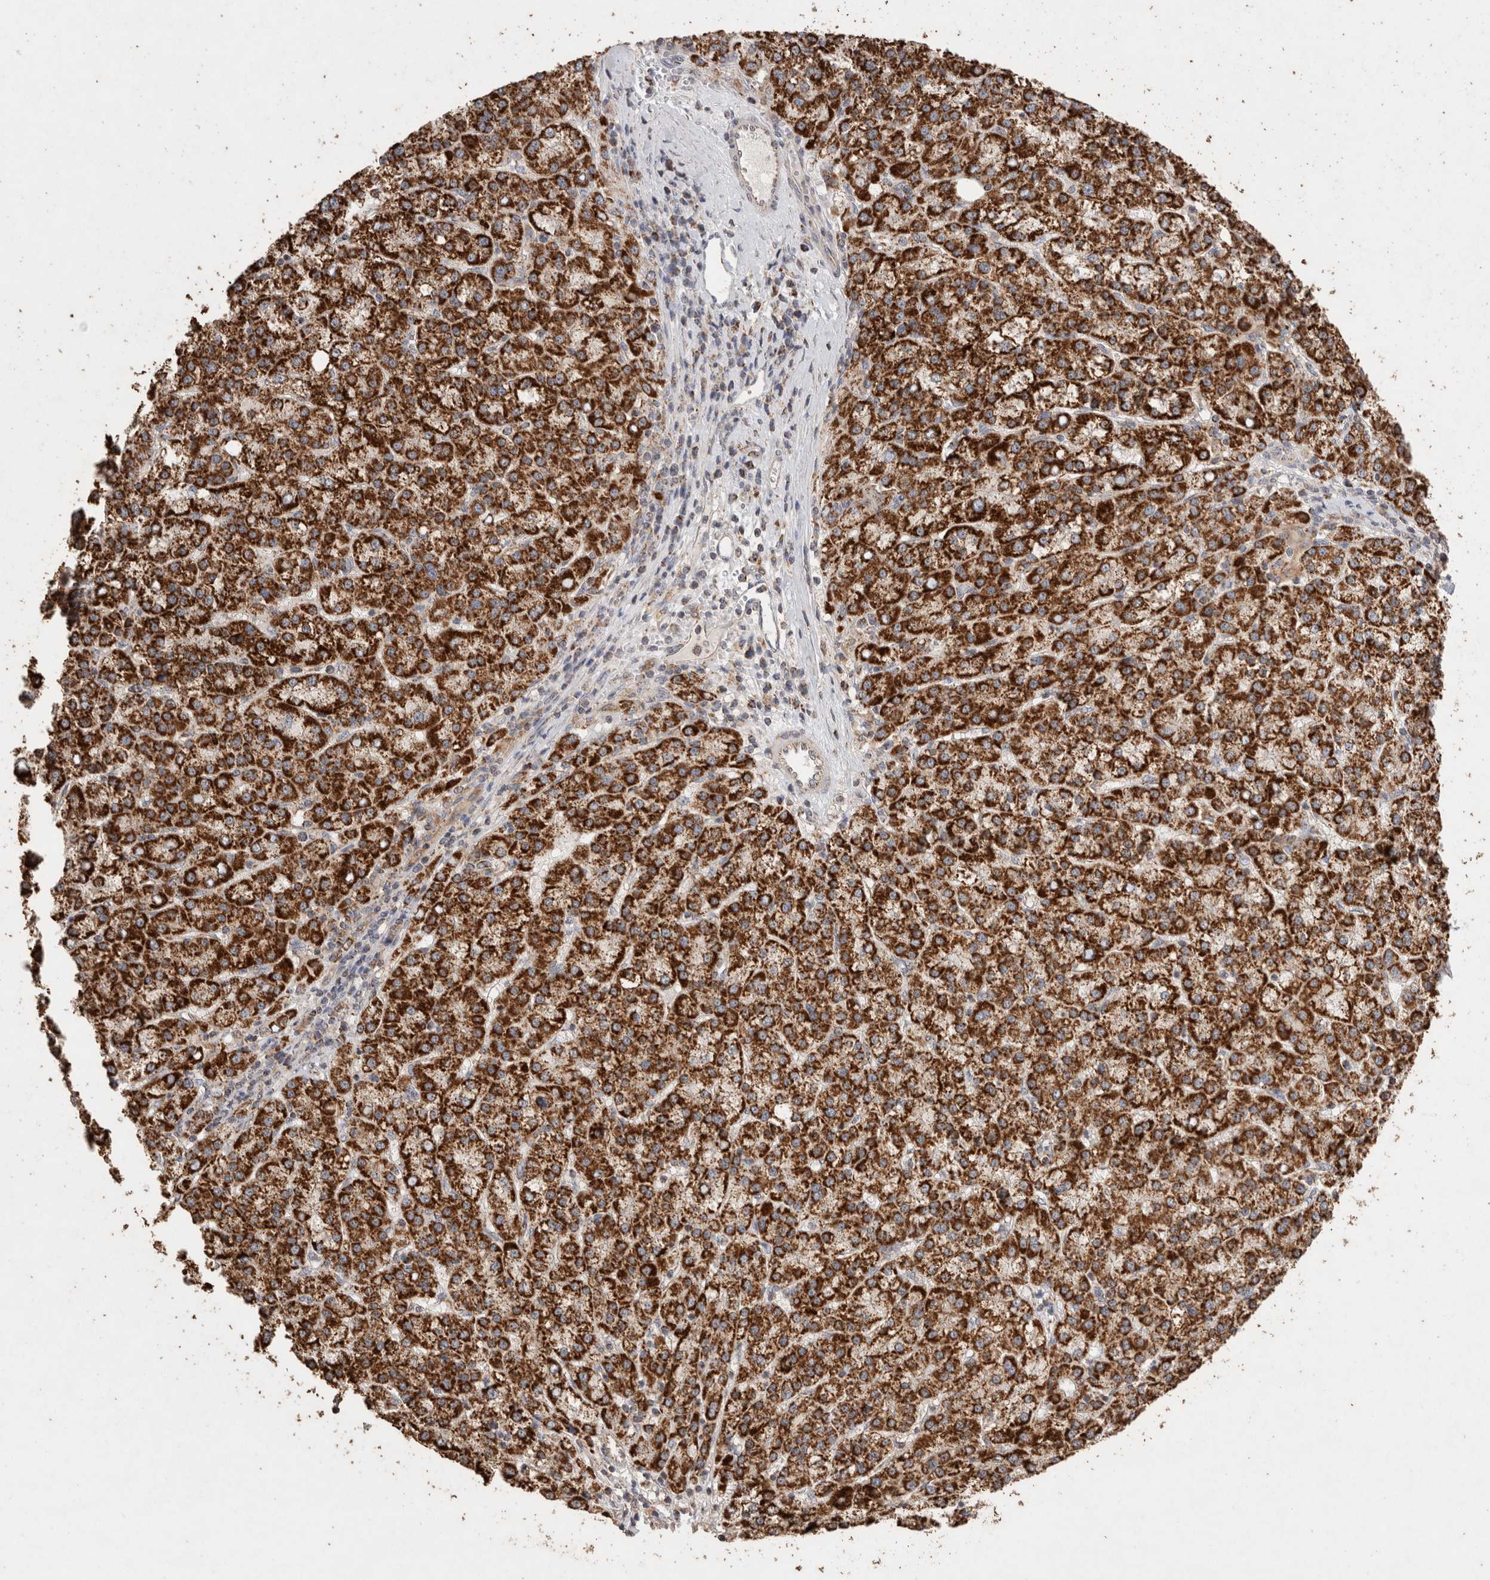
{"staining": {"intensity": "strong", "quantity": ">75%", "location": "cytoplasmic/membranous"}, "tissue": "liver cancer", "cell_type": "Tumor cells", "image_type": "cancer", "snomed": [{"axis": "morphology", "description": "Carcinoma, Hepatocellular, NOS"}, {"axis": "topography", "description": "Liver"}], "caption": "Immunohistochemical staining of liver hepatocellular carcinoma shows high levels of strong cytoplasmic/membranous staining in approximately >75% of tumor cells.", "gene": "ACADM", "patient": {"sex": "female", "age": 58}}